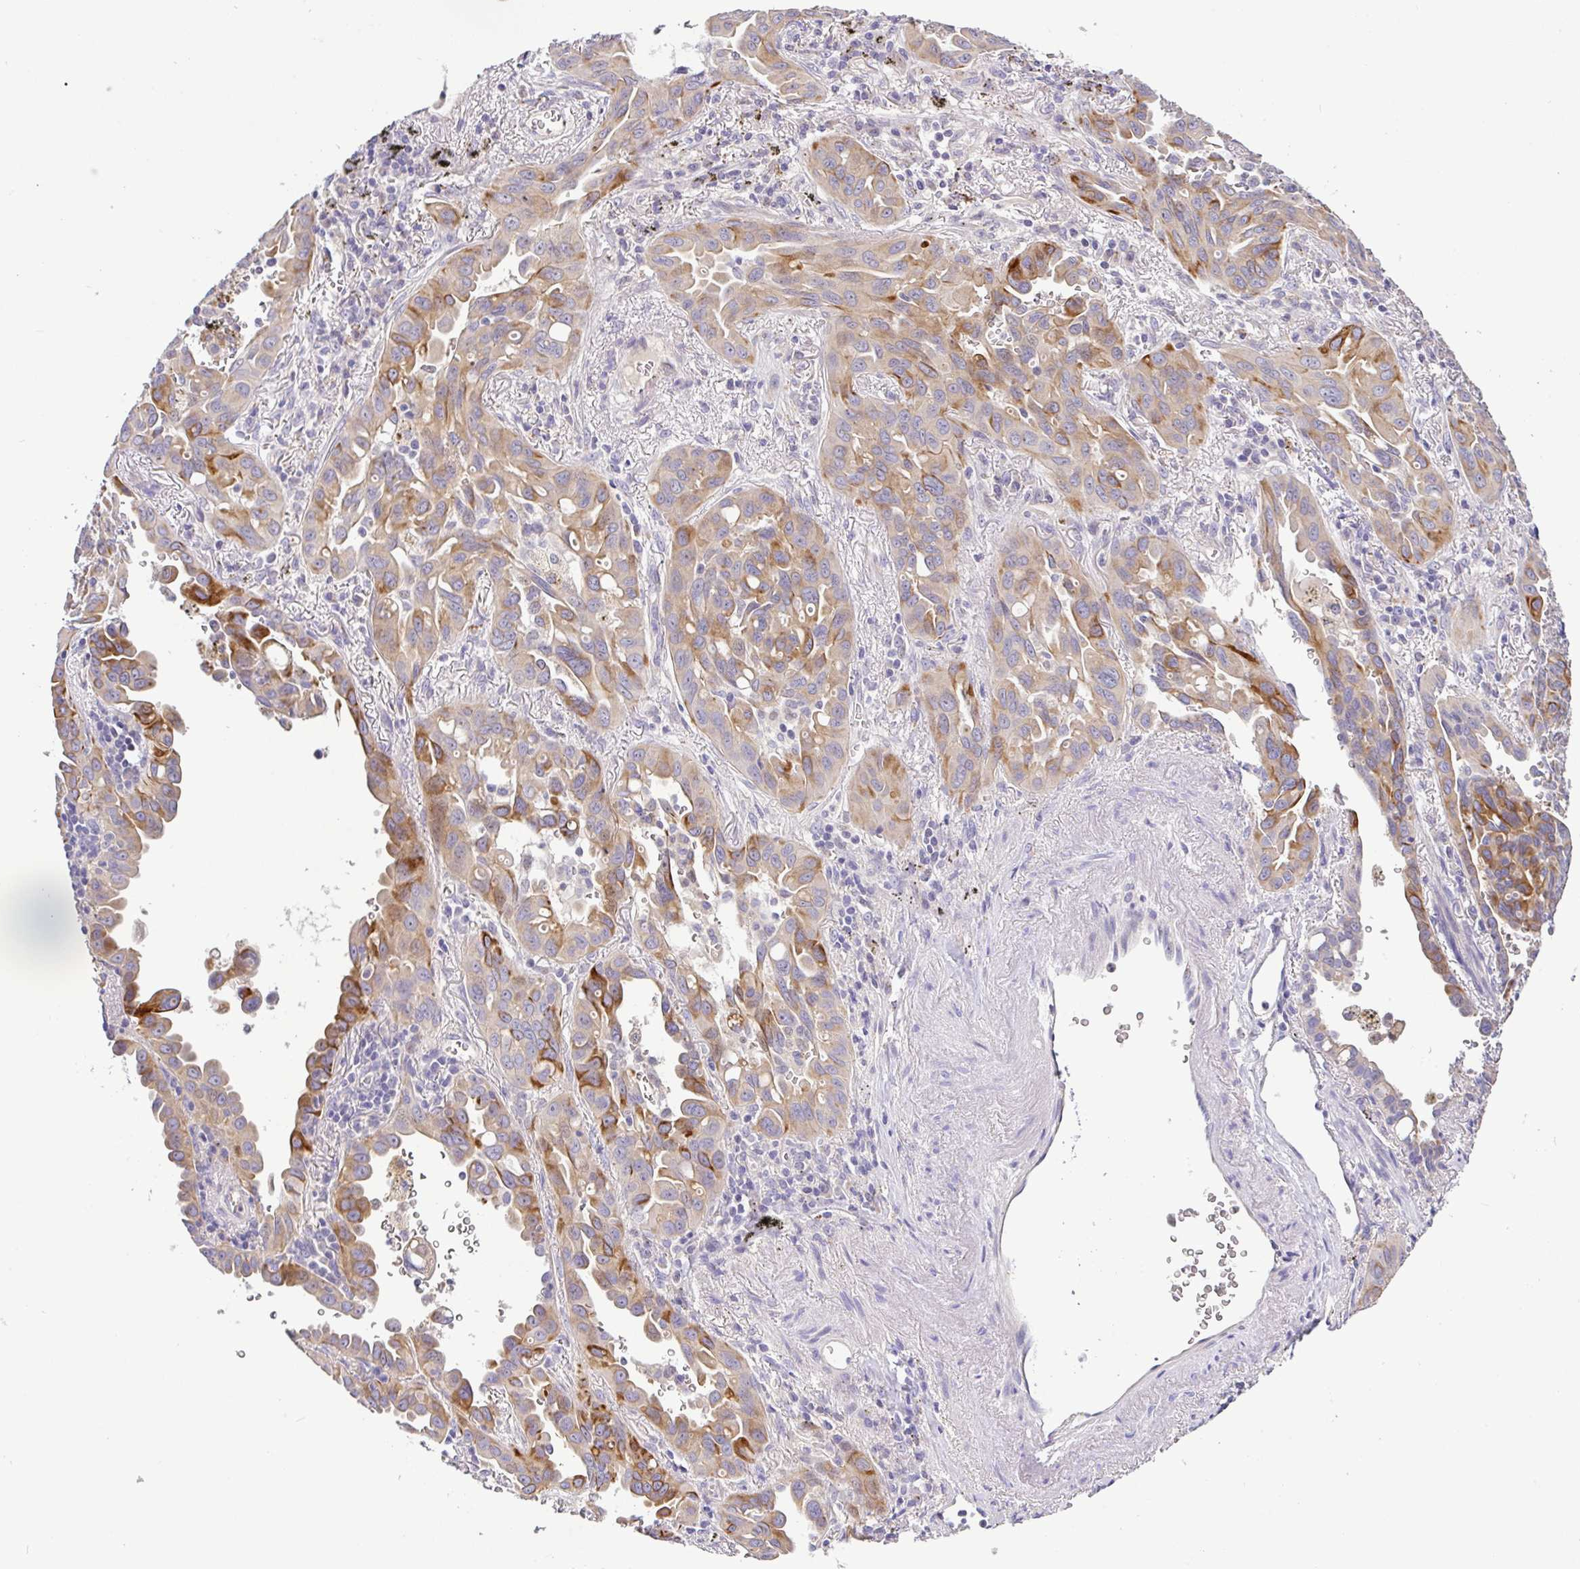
{"staining": {"intensity": "moderate", "quantity": ">75%", "location": "cytoplasmic/membranous"}, "tissue": "lung cancer", "cell_type": "Tumor cells", "image_type": "cancer", "snomed": [{"axis": "morphology", "description": "Adenocarcinoma, NOS"}, {"axis": "topography", "description": "Lung"}], "caption": "Human adenocarcinoma (lung) stained with a protein marker exhibits moderate staining in tumor cells.", "gene": "EPN3", "patient": {"sex": "male", "age": 68}}